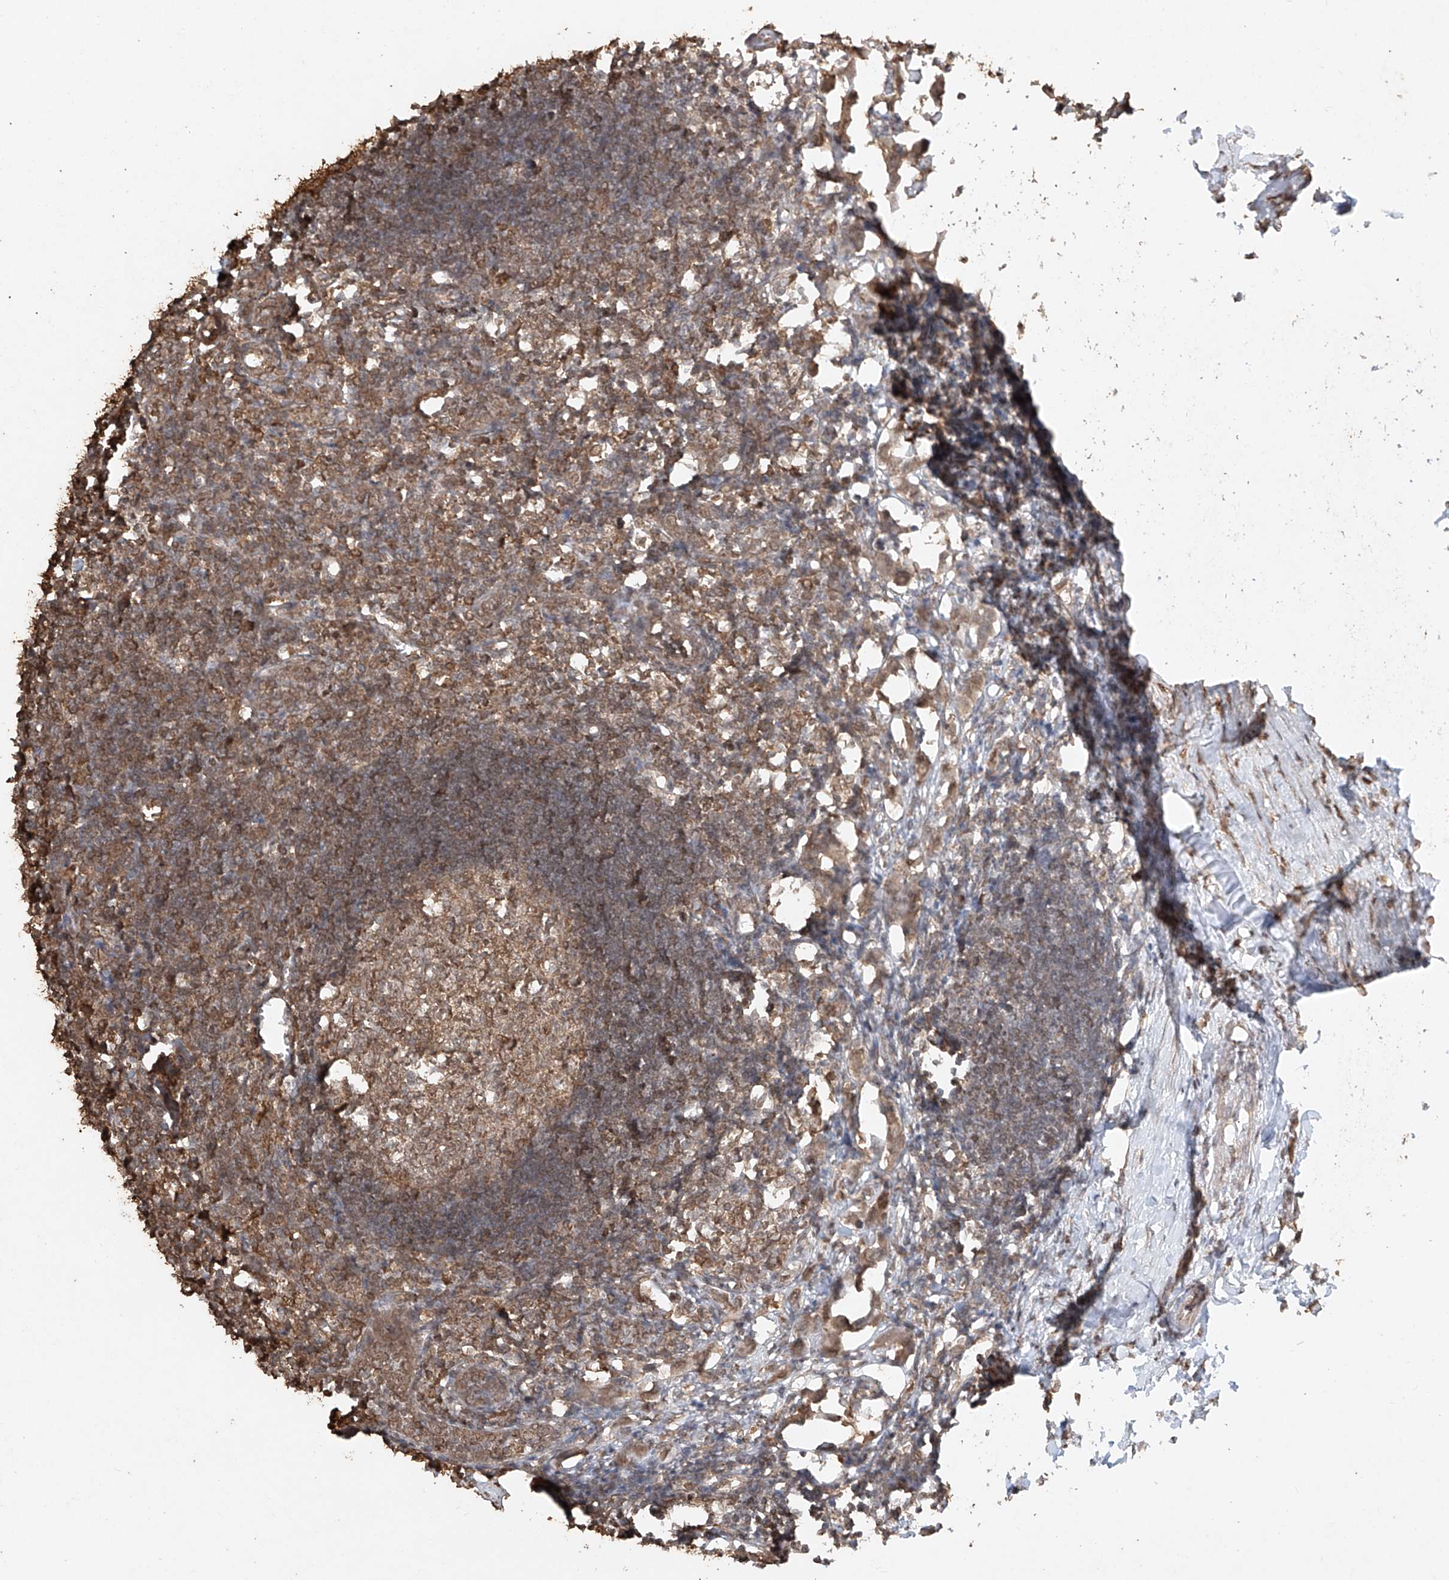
{"staining": {"intensity": "moderate", "quantity": ">75%", "location": "cytoplasmic/membranous,nuclear"}, "tissue": "lymph node", "cell_type": "Germinal center cells", "image_type": "normal", "snomed": [{"axis": "morphology", "description": "Normal tissue, NOS"}, {"axis": "morphology", "description": "Malignant melanoma, Metastatic site"}, {"axis": "topography", "description": "Lymph node"}], "caption": "Lymph node stained with a brown dye reveals moderate cytoplasmic/membranous,nuclear positive staining in approximately >75% of germinal center cells.", "gene": "TIGAR", "patient": {"sex": "male", "age": 41}}